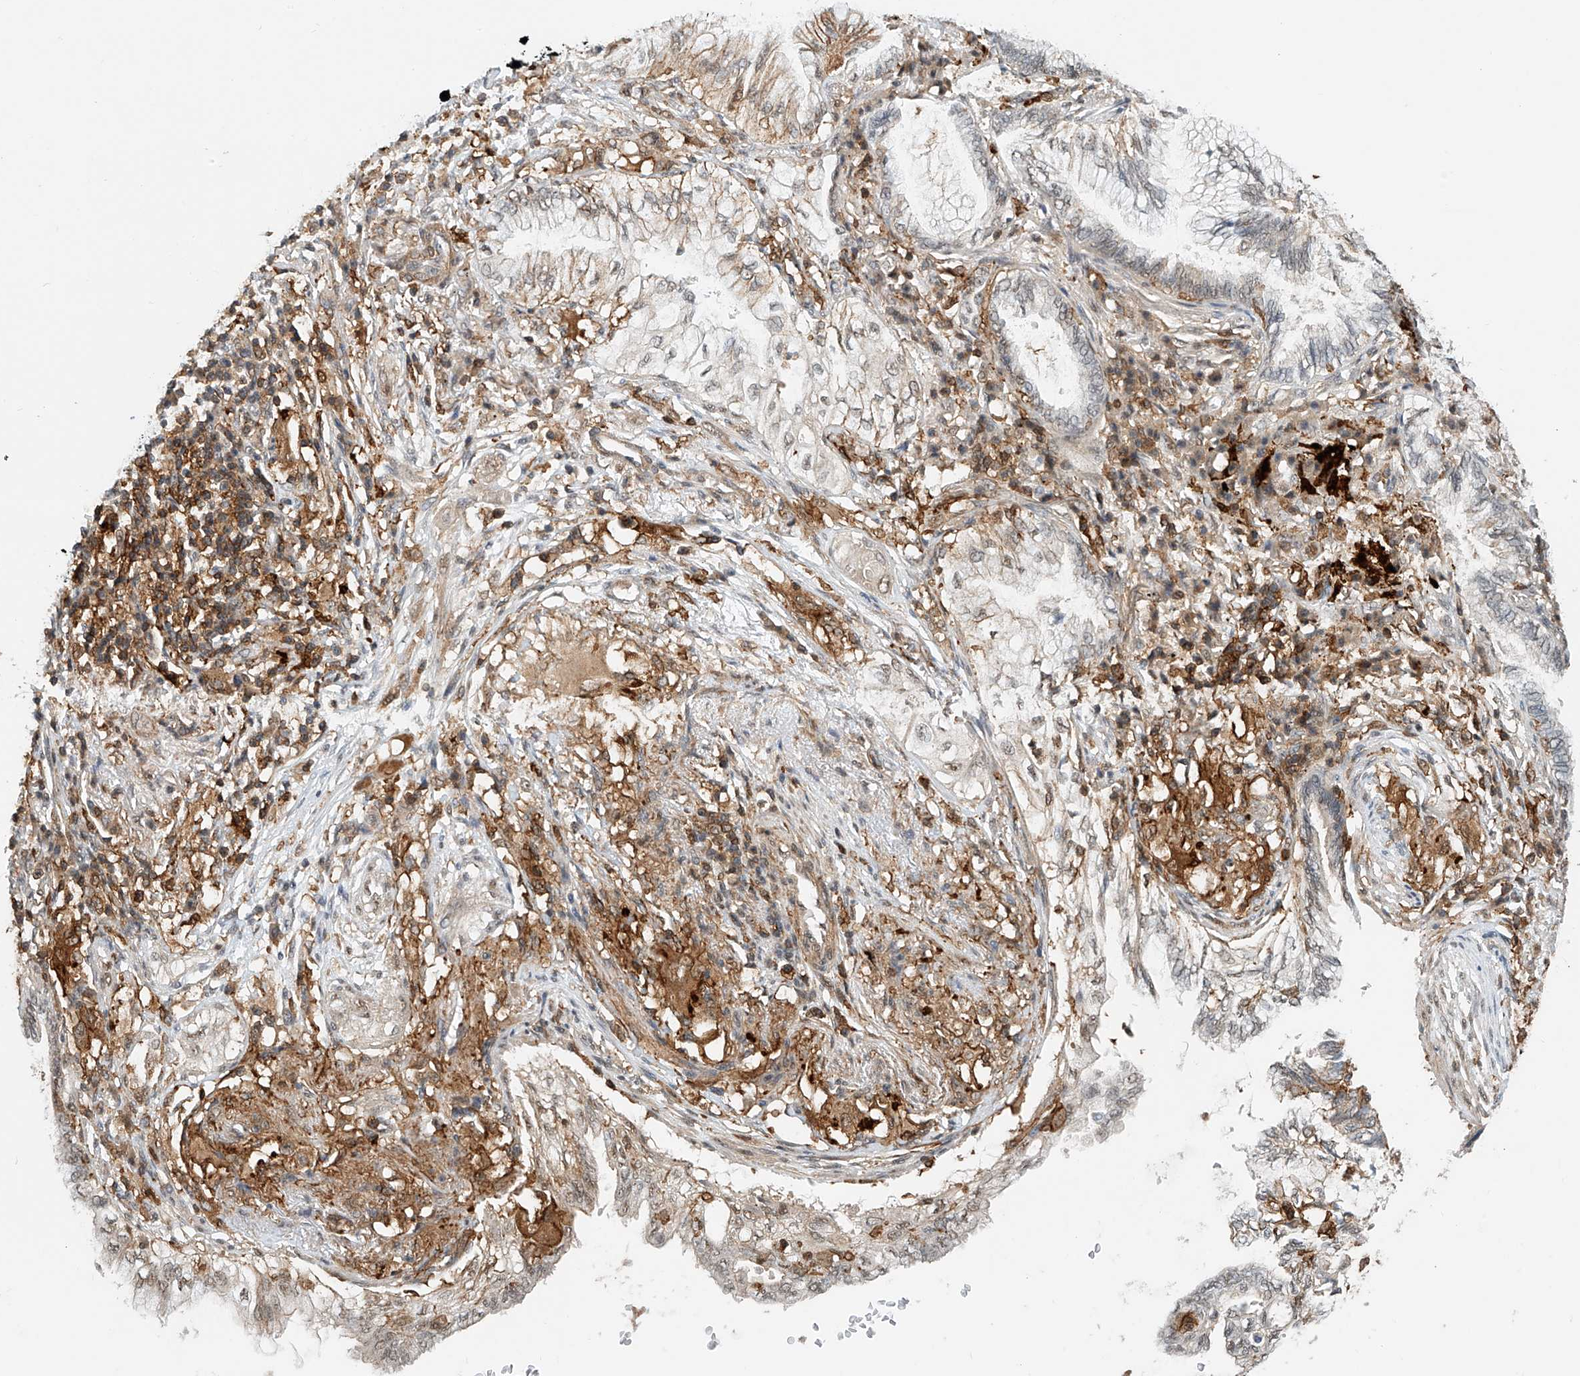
{"staining": {"intensity": "moderate", "quantity": "25%-75%", "location": "cytoplasmic/membranous"}, "tissue": "lung cancer", "cell_type": "Tumor cells", "image_type": "cancer", "snomed": [{"axis": "morphology", "description": "Adenocarcinoma, NOS"}, {"axis": "topography", "description": "Lung"}], "caption": "Approximately 25%-75% of tumor cells in human adenocarcinoma (lung) exhibit moderate cytoplasmic/membranous protein positivity as visualized by brown immunohistochemical staining.", "gene": "MICAL1", "patient": {"sex": "female", "age": 70}}